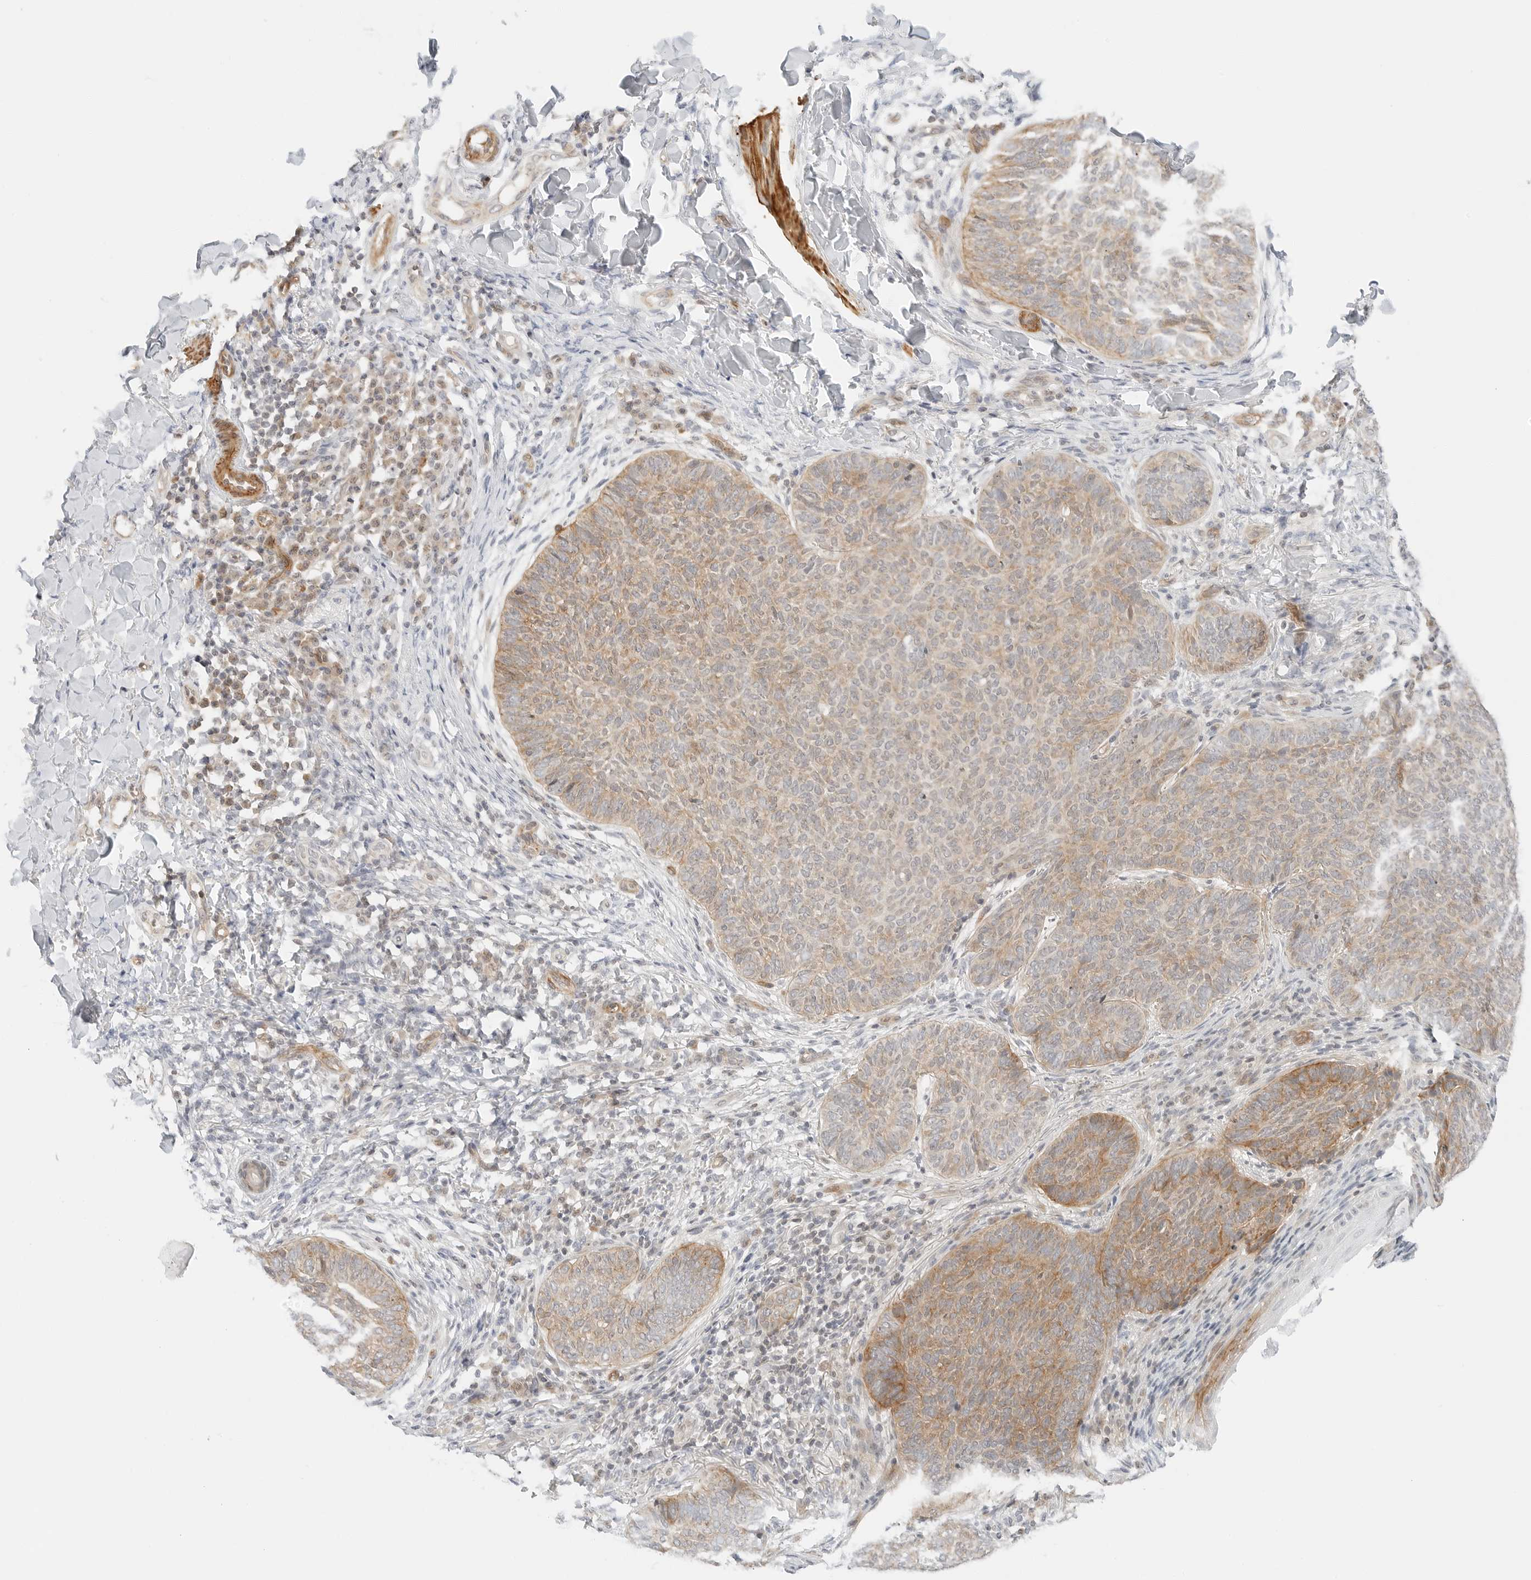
{"staining": {"intensity": "moderate", "quantity": ">75%", "location": "cytoplasmic/membranous"}, "tissue": "skin cancer", "cell_type": "Tumor cells", "image_type": "cancer", "snomed": [{"axis": "morphology", "description": "Normal tissue, NOS"}, {"axis": "morphology", "description": "Basal cell carcinoma"}, {"axis": "topography", "description": "Skin"}], "caption": "Protein analysis of skin cancer tissue reveals moderate cytoplasmic/membranous expression in about >75% of tumor cells. The staining is performed using DAB brown chromogen to label protein expression. The nuclei are counter-stained blue using hematoxylin.", "gene": "IQCC", "patient": {"sex": "male", "age": 50}}